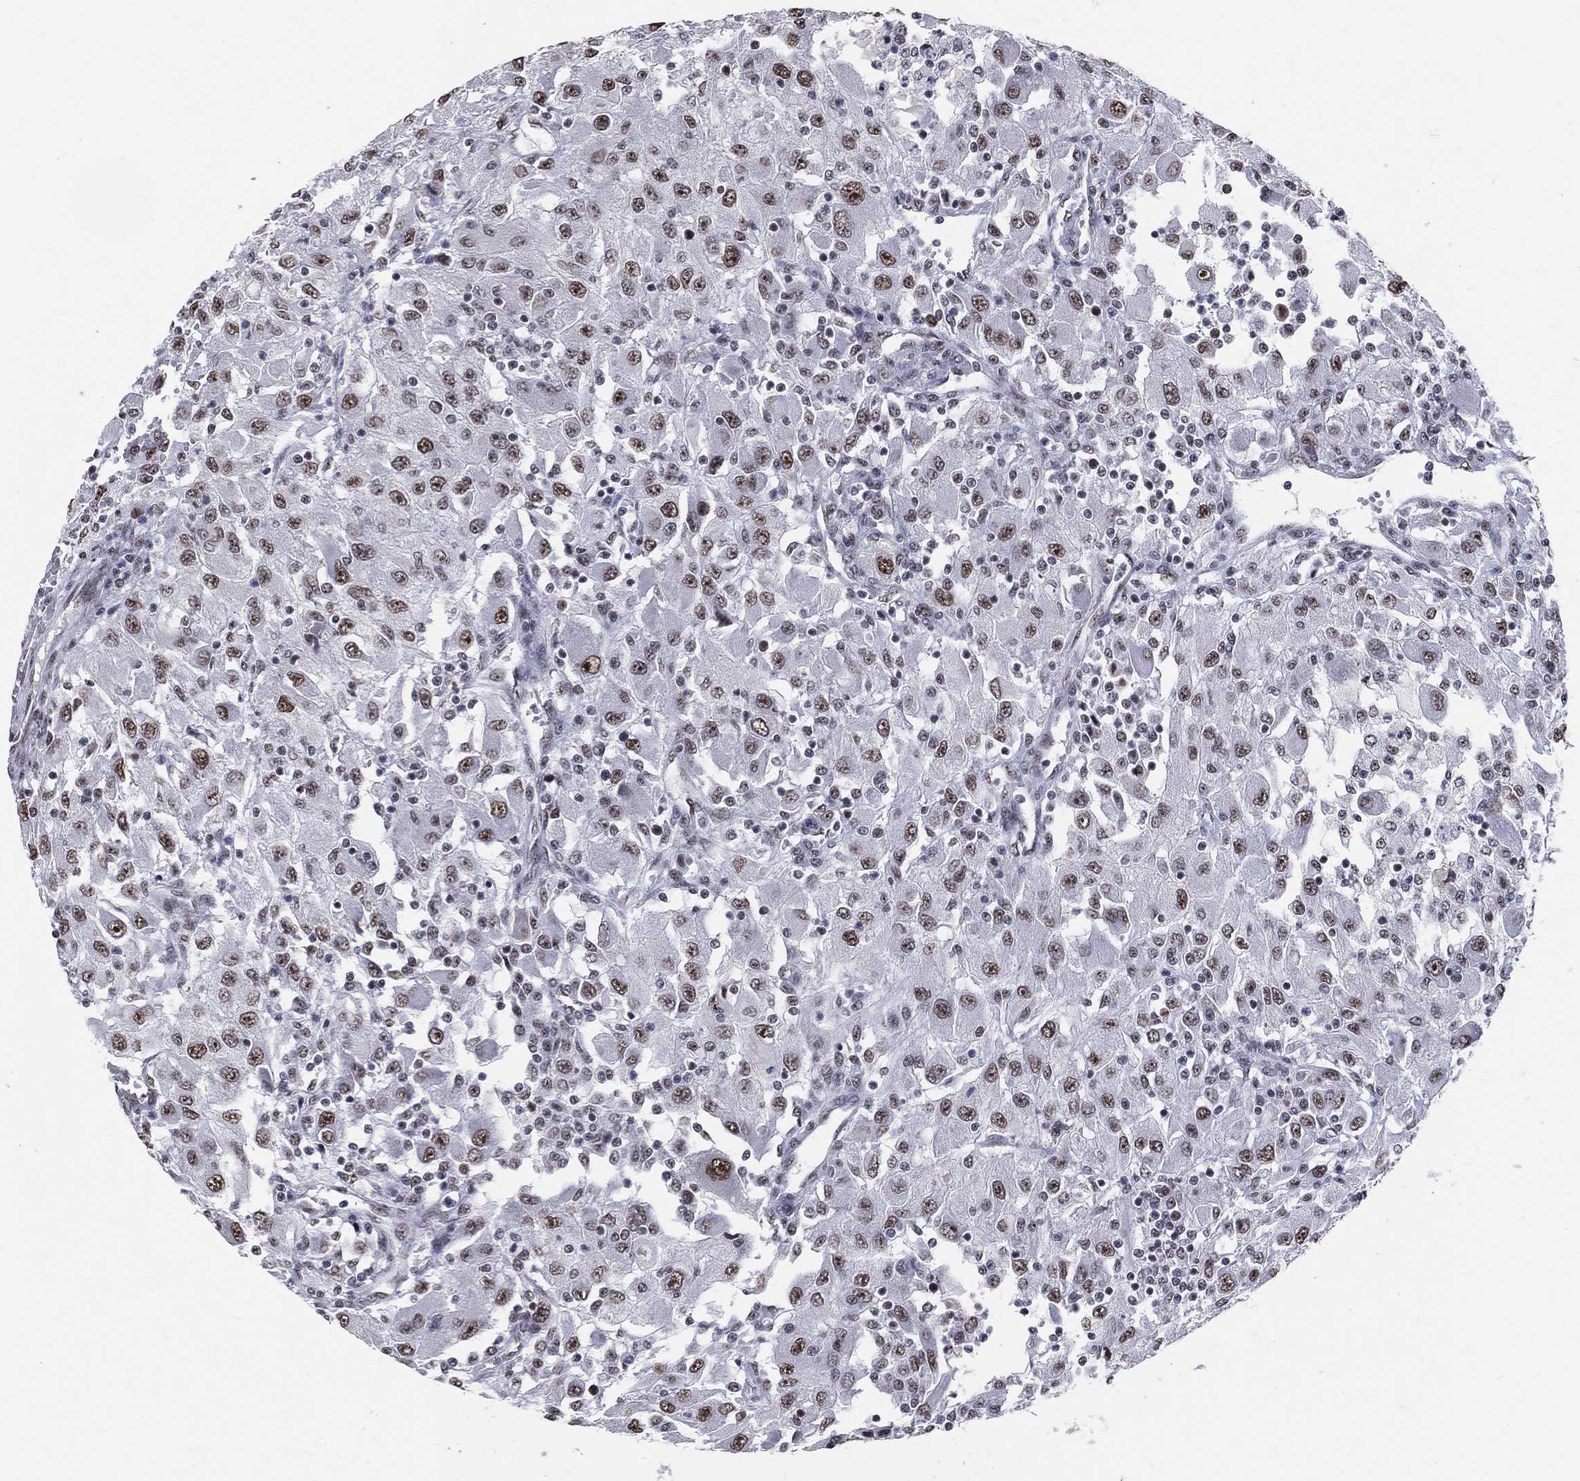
{"staining": {"intensity": "moderate", "quantity": ">75%", "location": "nuclear"}, "tissue": "renal cancer", "cell_type": "Tumor cells", "image_type": "cancer", "snomed": [{"axis": "morphology", "description": "Adenocarcinoma, NOS"}, {"axis": "topography", "description": "Kidney"}], "caption": "Immunohistochemical staining of adenocarcinoma (renal) reveals medium levels of moderate nuclear protein staining in about >75% of tumor cells.", "gene": "CDK7", "patient": {"sex": "female", "age": 67}}